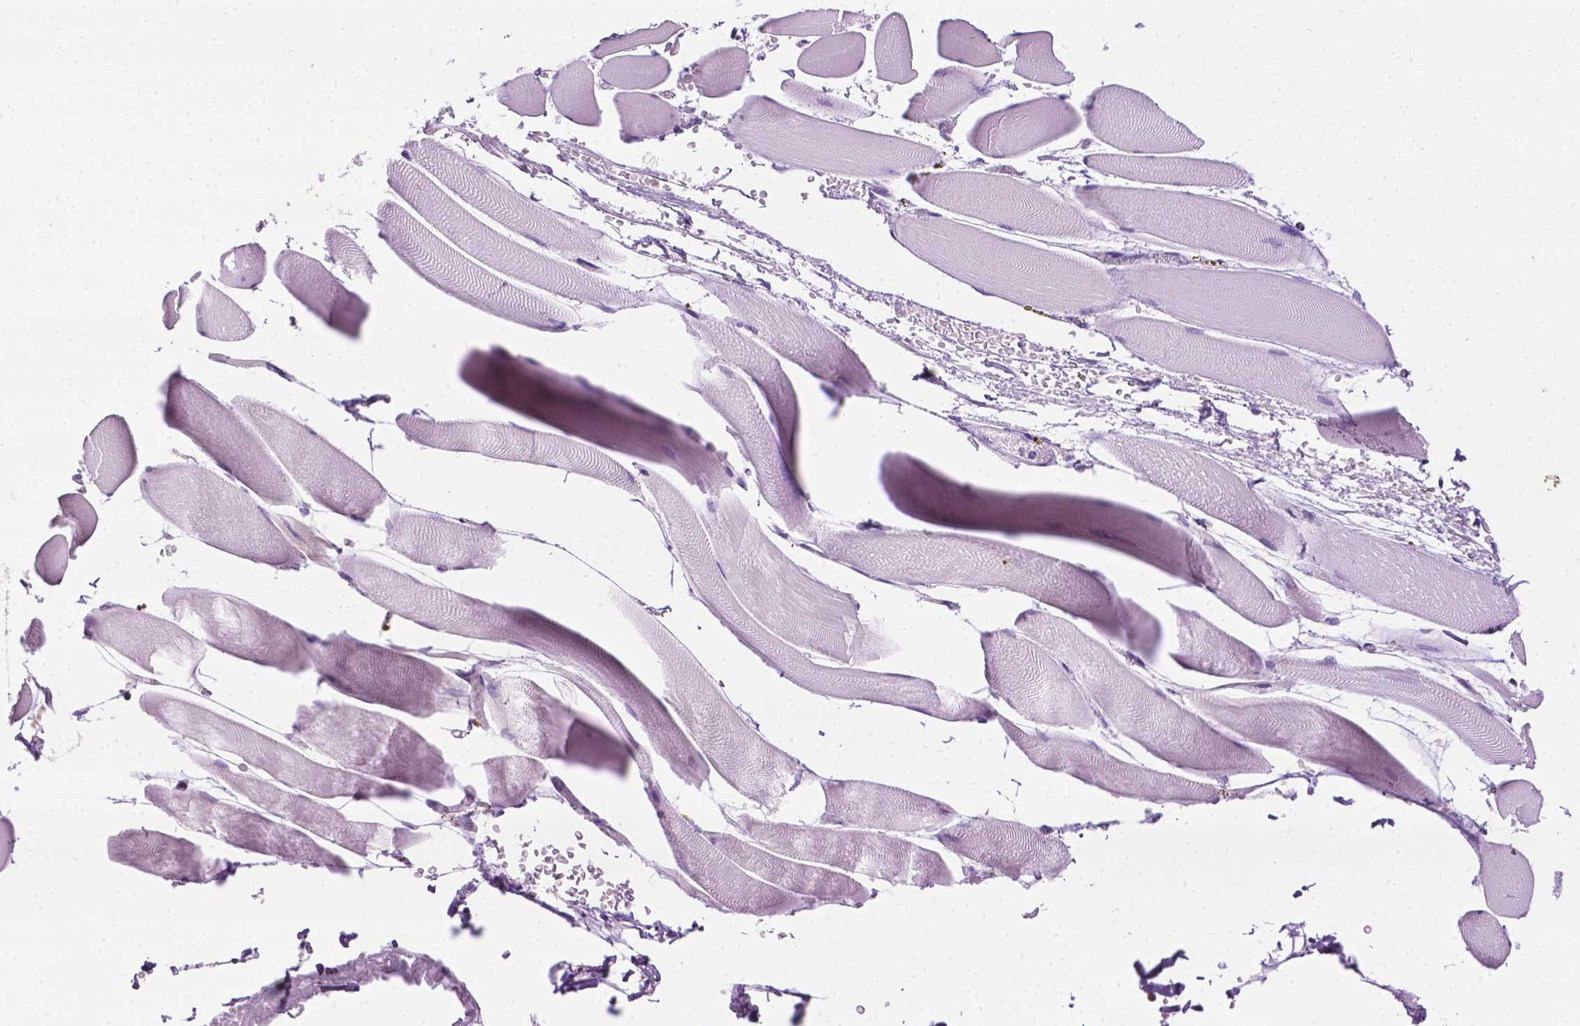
{"staining": {"intensity": "negative", "quantity": "none", "location": "none"}, "tissue": "skeletal muscle", "cell_type": "Myocytes", "image_type": "normal", "snomed": [{"axis": "morphology", "description": "Normal tissue, NOS"}, {"axis": "topography", "description": "Skeletal muscle"}], "caption": "This image is of unremarkable skeletal muscle stained with immunohistochemistry (IHC) to label a protein in brown with the nuclei are counter-stained blue. There is no expression in myocytes. Nuclei are stained in blue.", "gene": "DENND4A", "patient": {"sex": "female", "age": 37}}